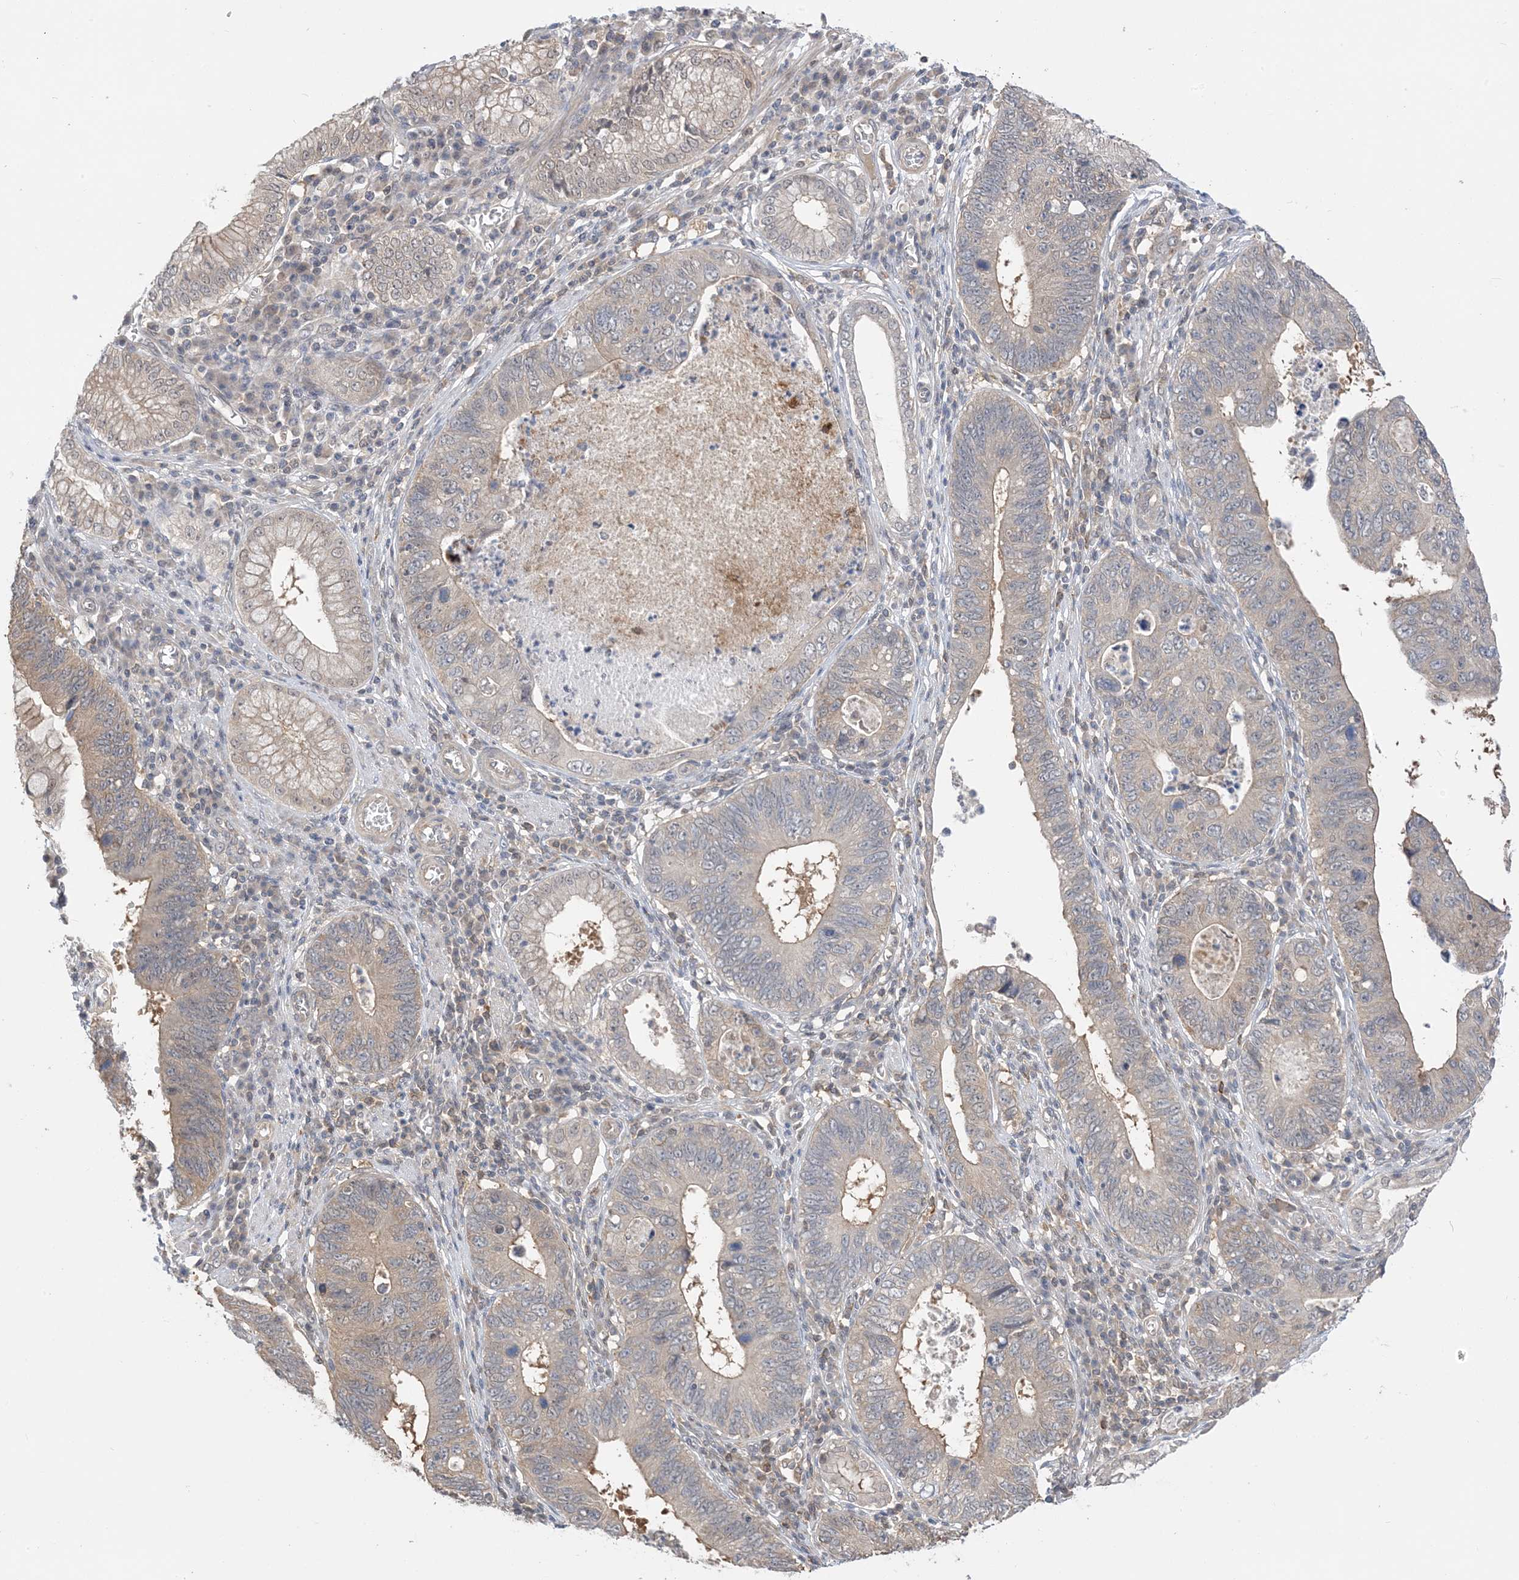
{"staining": {"intensity": "weak", "quantity": "25%-75%", "location": "cytoplasmic/membranous"}, "tissue": "stomach cancer", "cell_type": "Tumor cells", "image_type": "cancer", "snomed": [{"axis": "morphology", "description": "Adenocarcinoma, NOS"}, {"axis": "topography", "description": "Stomach"}], "caption": "A histopathology image showing weak cytoplasmic/membranous positivity in approximately 25%-75% of tumor cells in stomach cancer, as visualized by brown immunohistochemical staining.", "gene": "WDR26", "patient": {"sex": "male", "age": 59}}